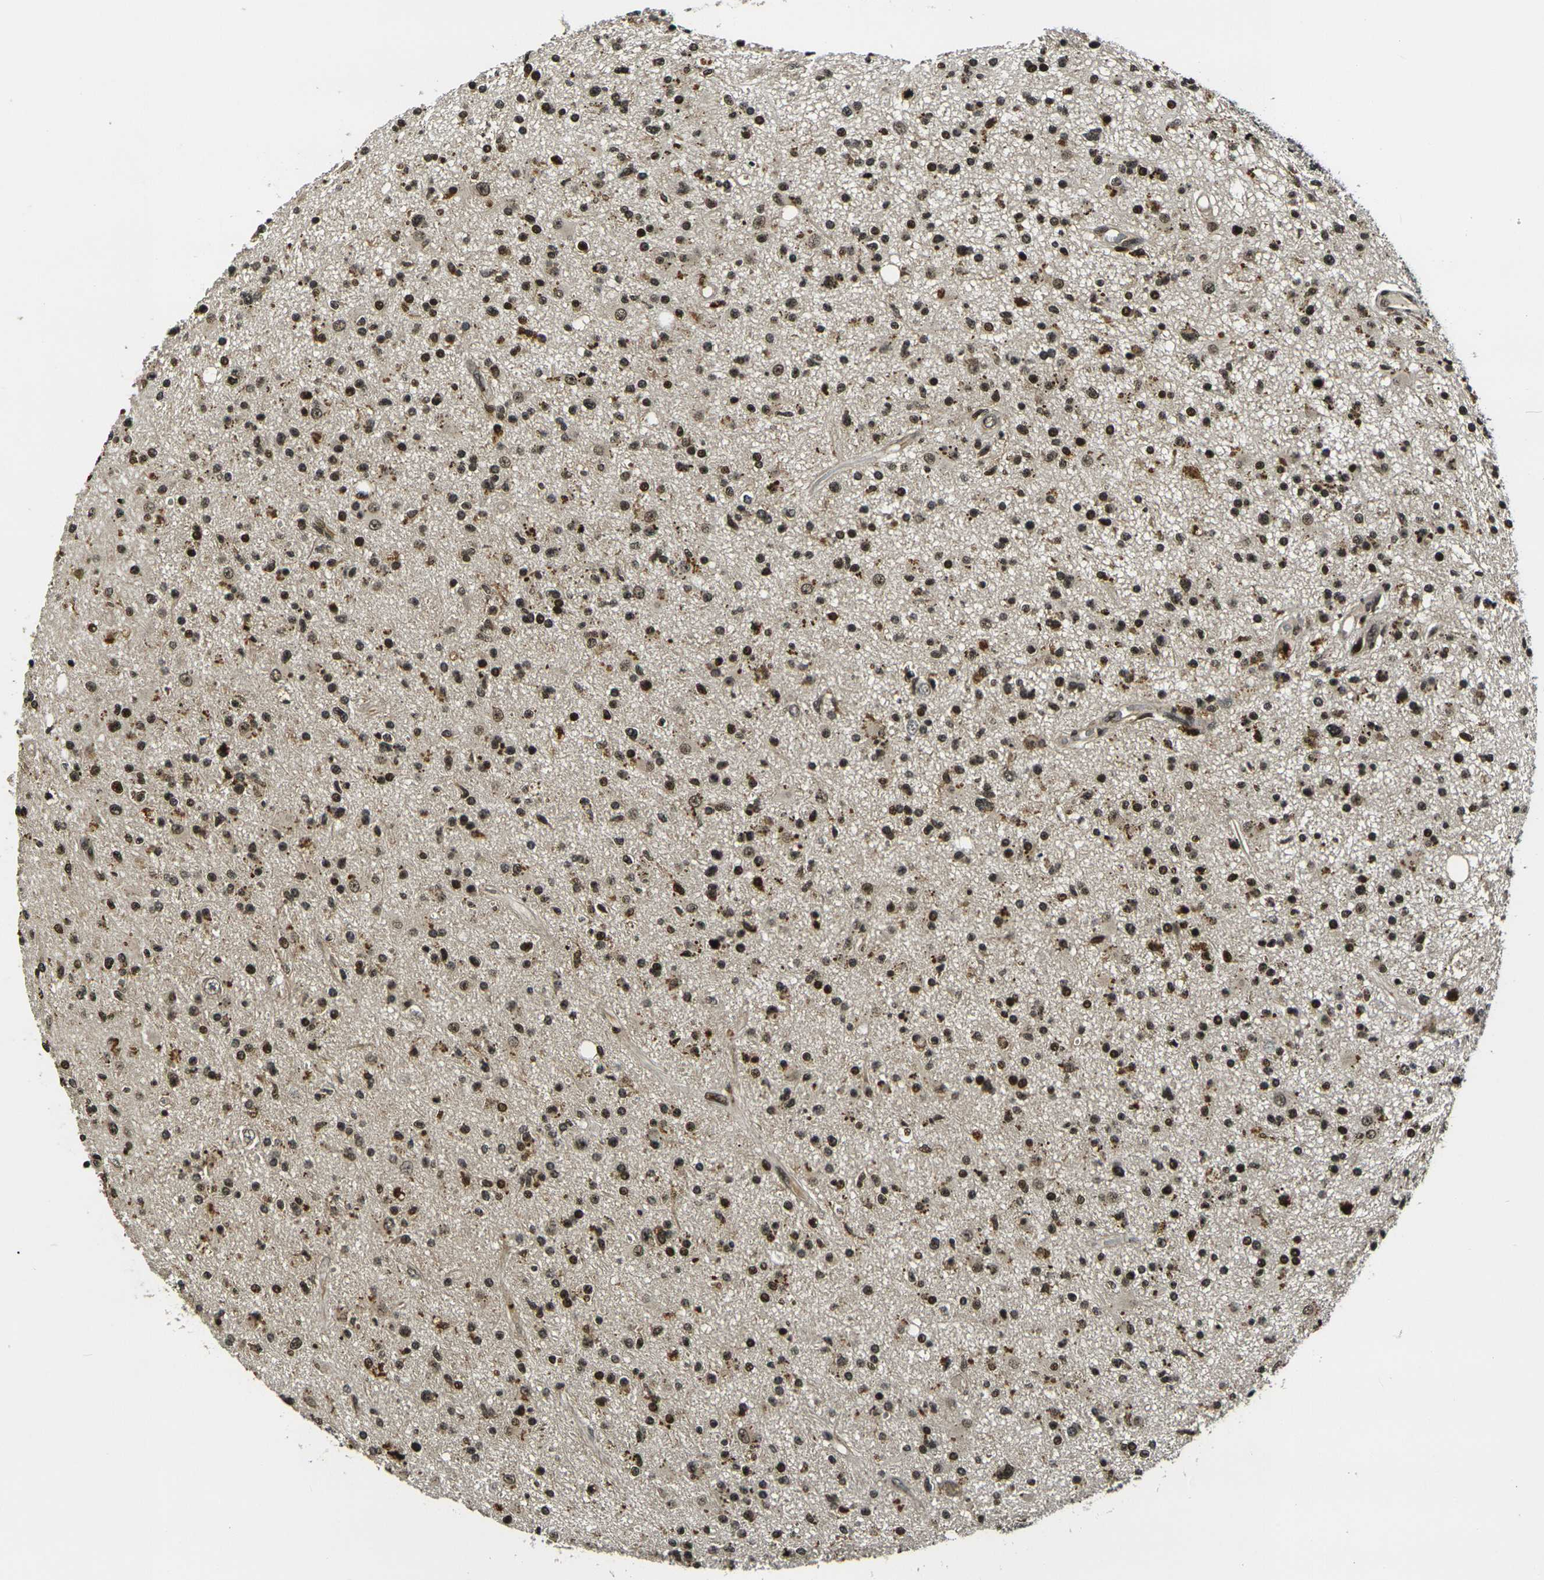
{"staining": {"intensity": "strong", "quantity": ">75%", "location": "nuclear"}, "tissue": "glioma", "cell_type": "Tumor cells", "image_type": "cancer", "snomed": [{"axis": "morphology", "description": "Glioma, malignant, High grade"}, {"axis": "topography", "description": "Brain"}], "caption": "Protein analysis of glioma tissue exhibits strong nuclear staining in approximately >75% of tumor cells.", "gene": "ACTL6A", "patient": {"sex": "male", "age": 33}}